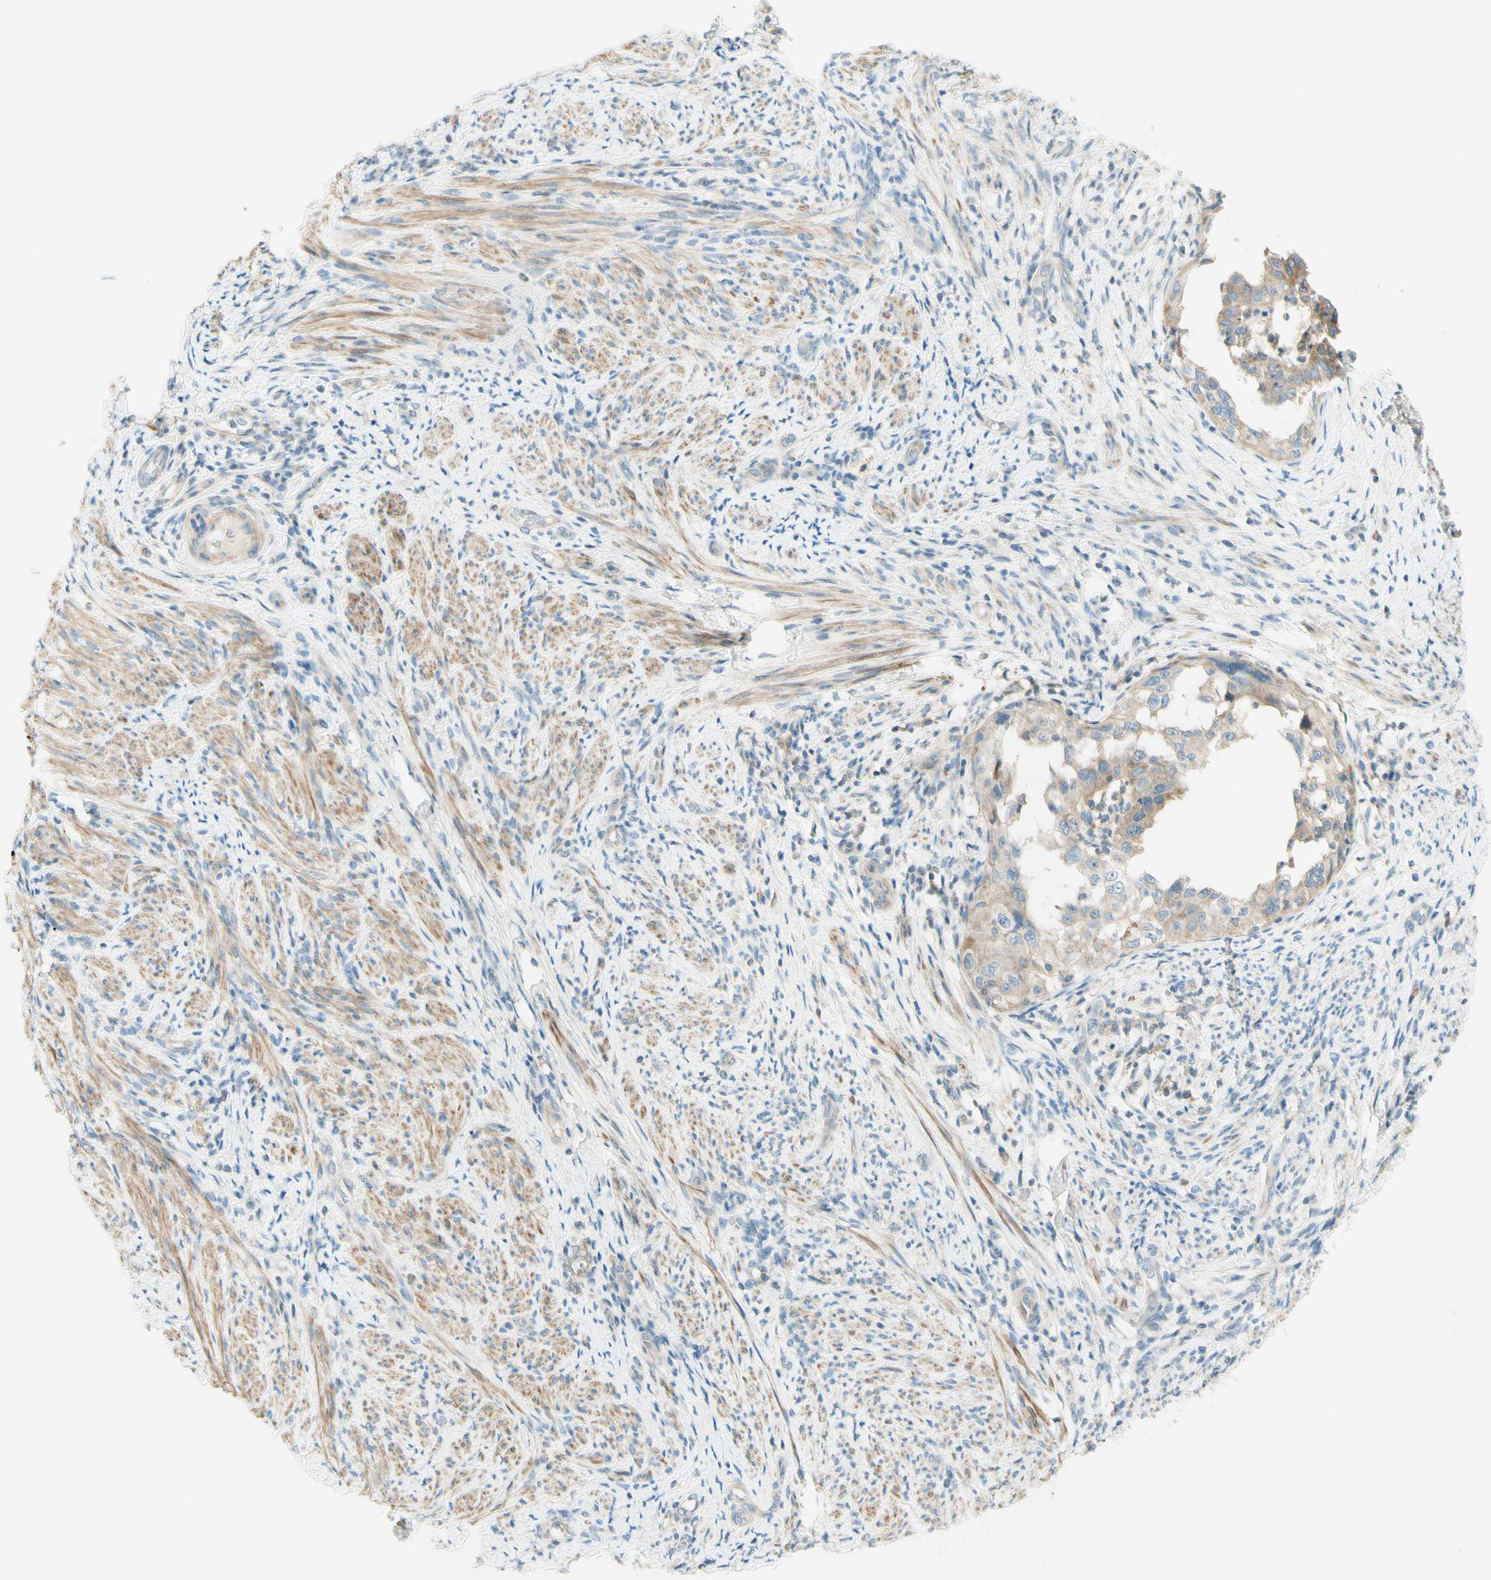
{"staining": {"intensity": "moderate", "quantity": ">75%", "location": "cytoplasmic/membranous"}, "tissue": "endometrial cancer", "cell_type": "Tumor cells", "image_type": "cancer", "snomed": [{"axis": "morphology", "description": "Adenocarcinoma, NOS"}, {"axis": "topography", "description": "Endometrium"}], "caption": "DAB (3,3'-diaminobenzidine) immunohistochemical staining of human endometrial cancer (adenocarcinoma) shows moderate cytoplasmic/membranous protein expression in about >75% of tumor cells. (IHC, brightfield microscopy, high magnification).", "gene": "PROM1", "patient": {"sex": "female", "age": 85}}